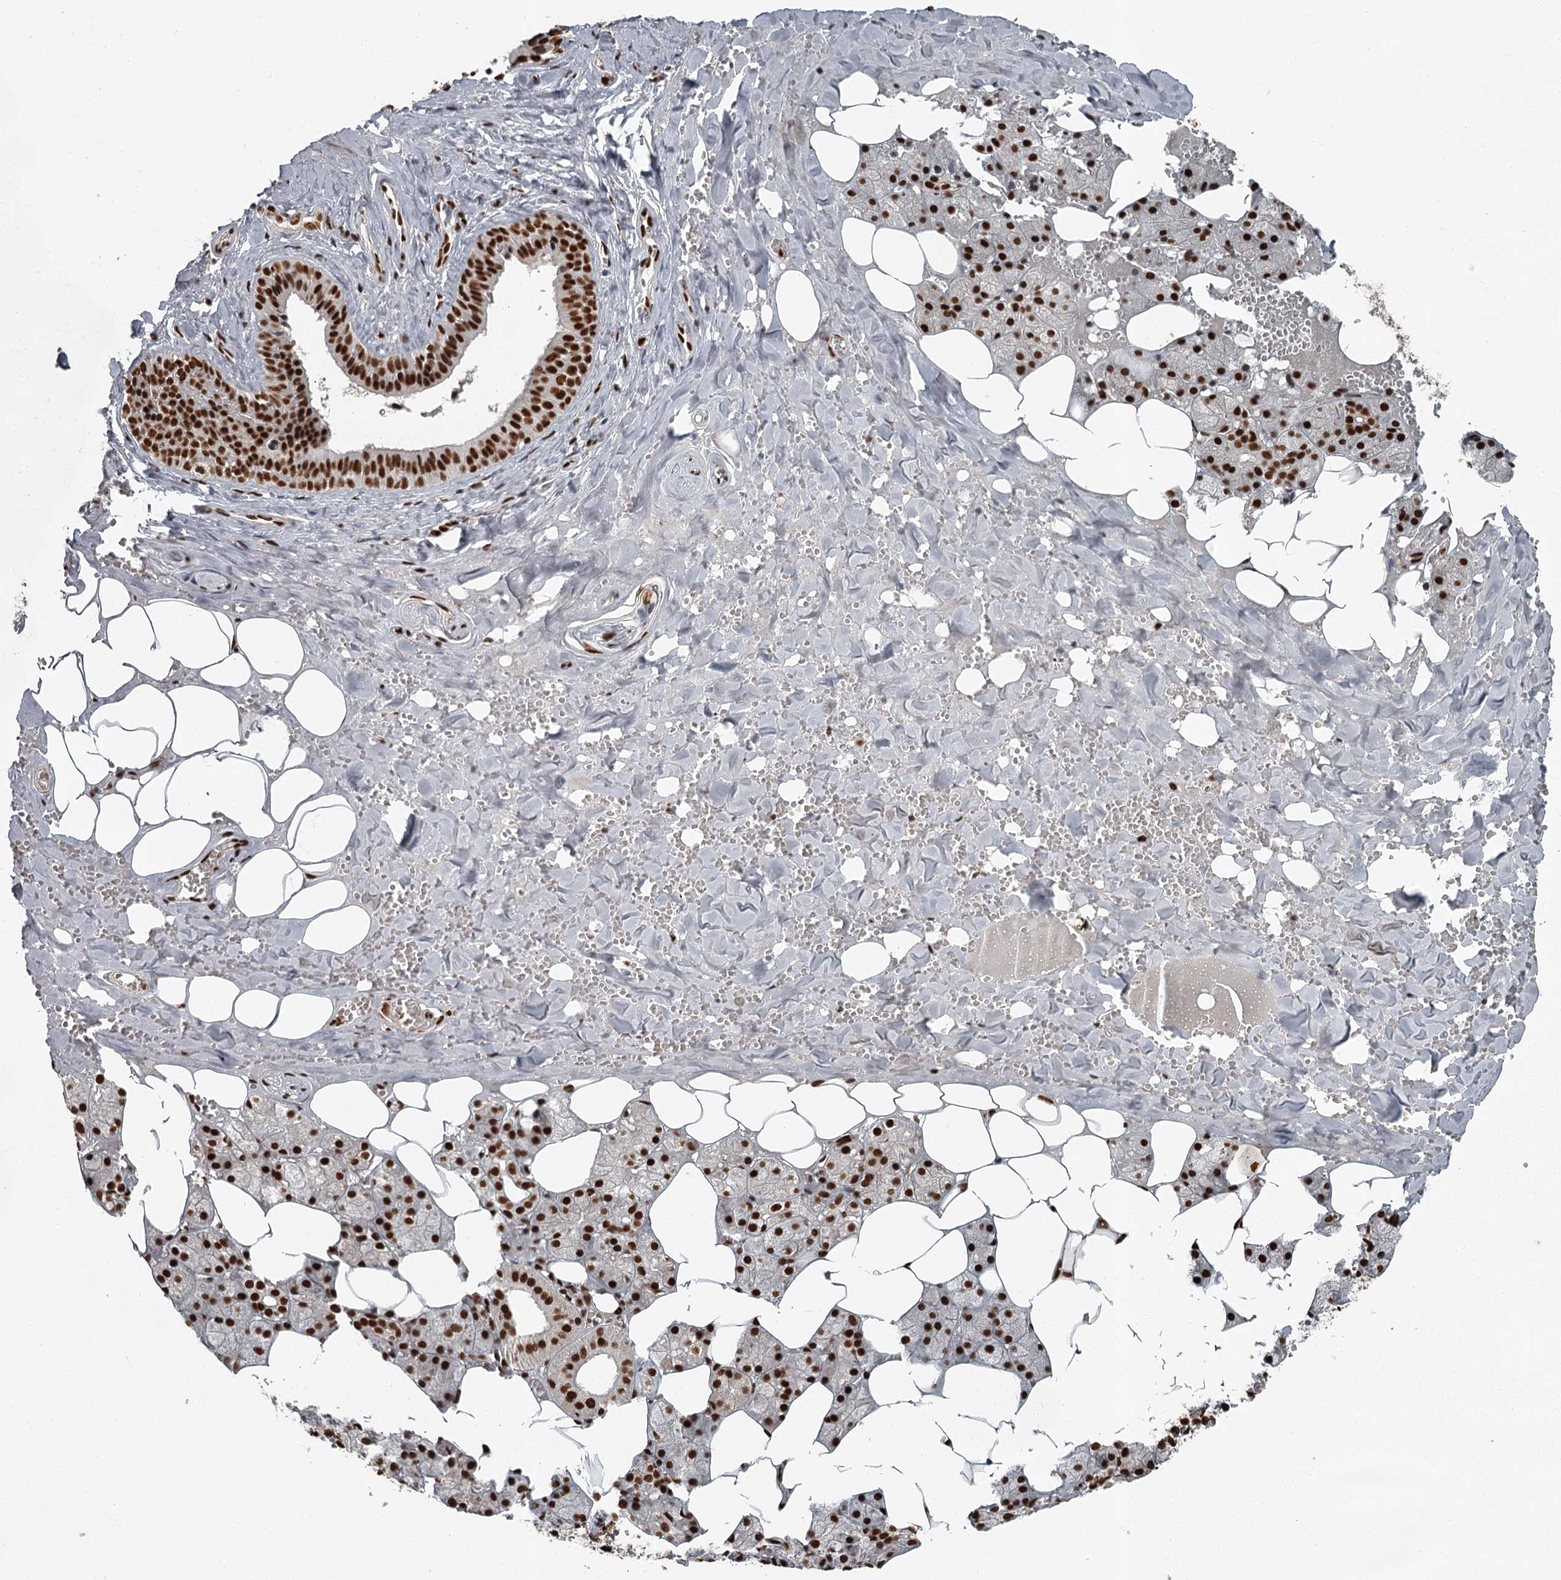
{"staining": {"intensity": "strong", "quantity": ">75%", "location": "nuclear"}, "tissue": "salivary gland", "cell_type": "Glandular cells", "image_type": "normal", "snomed": [{"axis": "morphology", "description": "Normal tissue, NOS"}, {"axis": "topography", "description": "Salivary gland"}], "caption": "This histopathology image demonstrates IHC staining of benign human salivary gland, with high strong nuclear positivity in approximately >75% of glandular cells.", "gene": "RBBP7", "patient": {"sex": "male", "age": 62}}